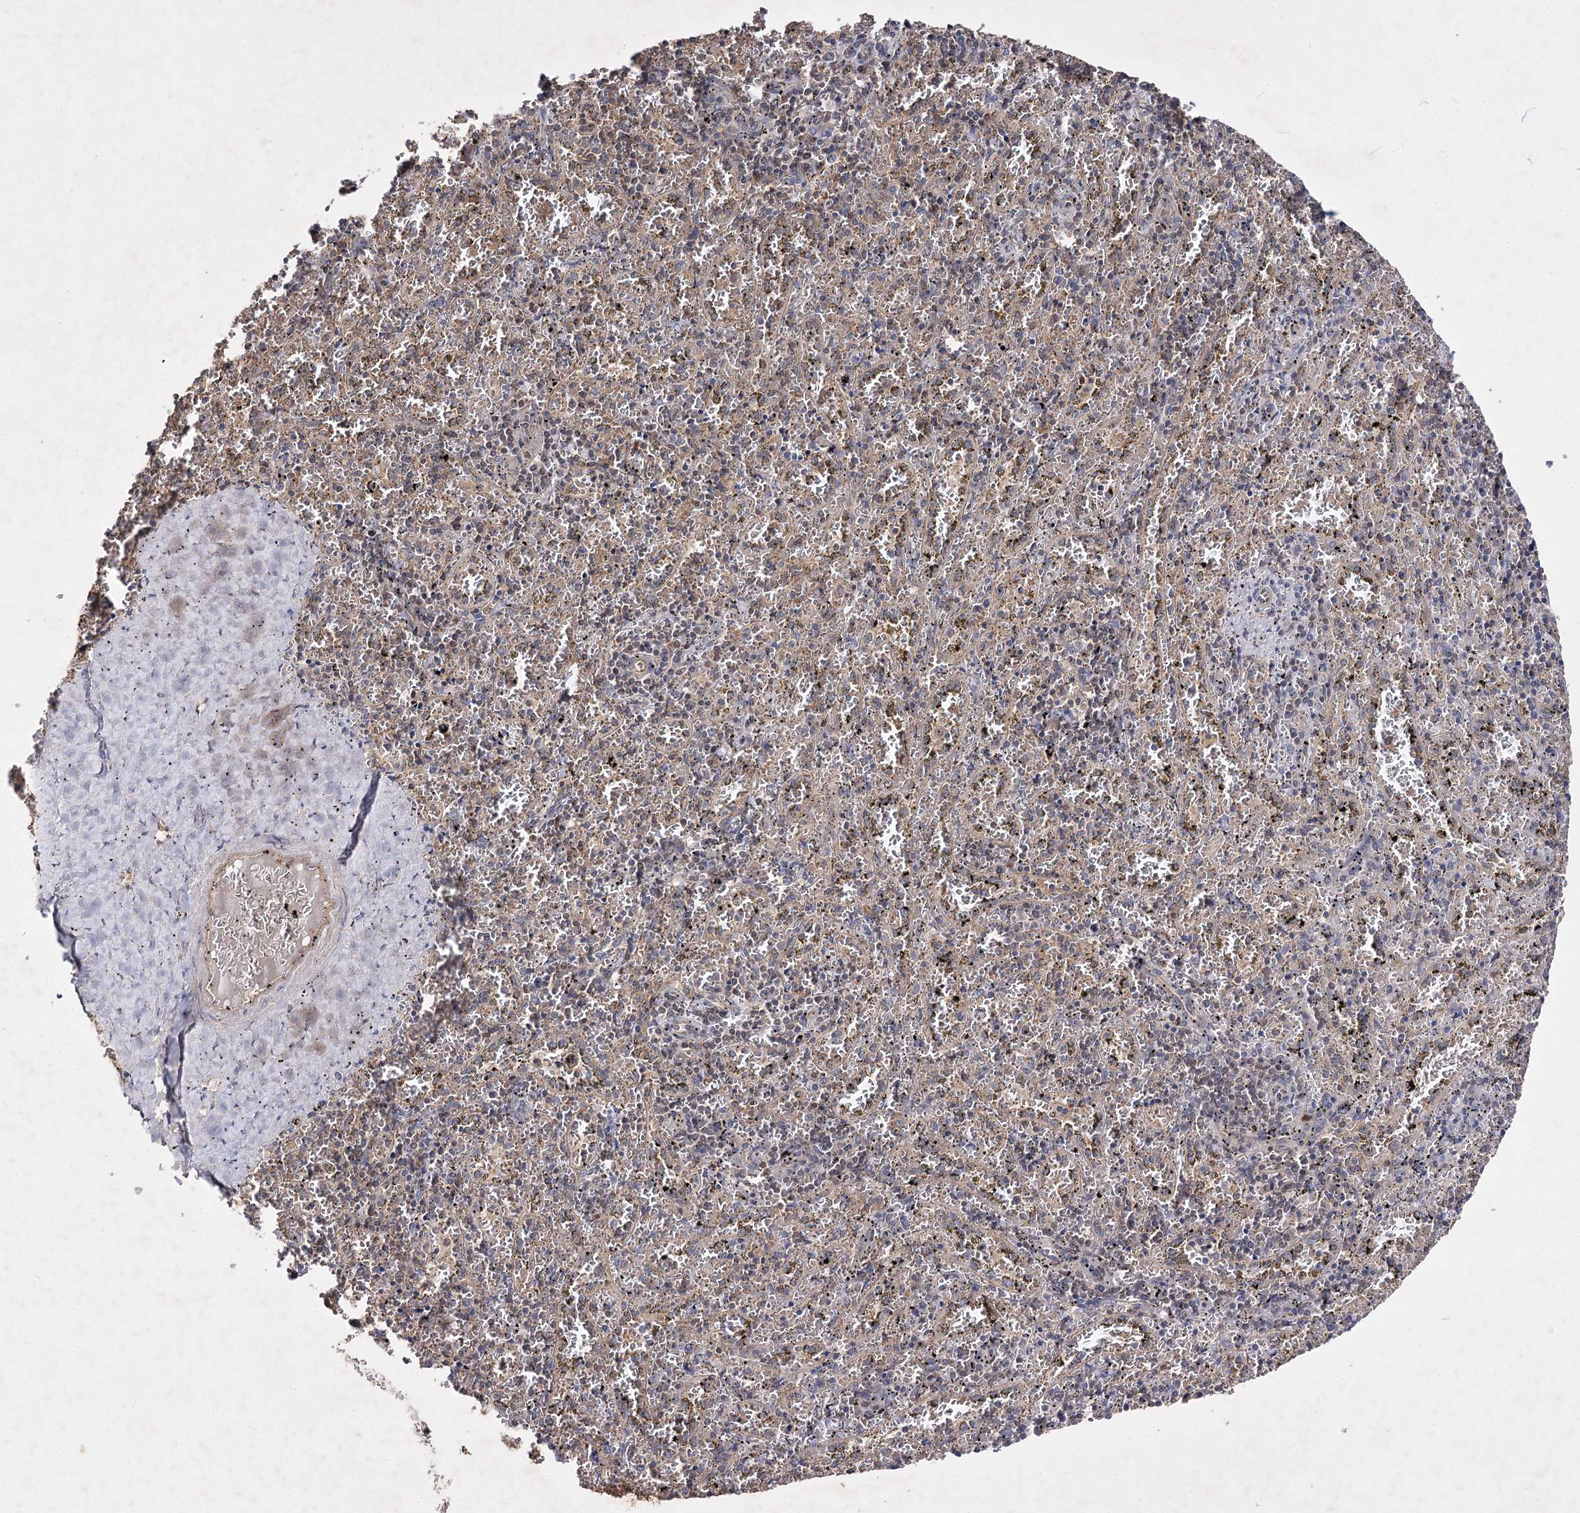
{"staining": {"intensity": "weak", "quantity": "<25%", "location": "cytoplasmic/membranous"}, "tissue": "spleen", "cell_type": "Cells in red pulp", "image_type": "normal", "snomed": [{"axis": "morphology", "description": "Normal tissue, NOS"}, {"axis": "topography", "description": "Spleen"}], "caption": "IHC of unremarkable human spleen displays no staining in cells in red pulp.", "gene": "BCR", "patient": {"sex": "male", "age": 11}}